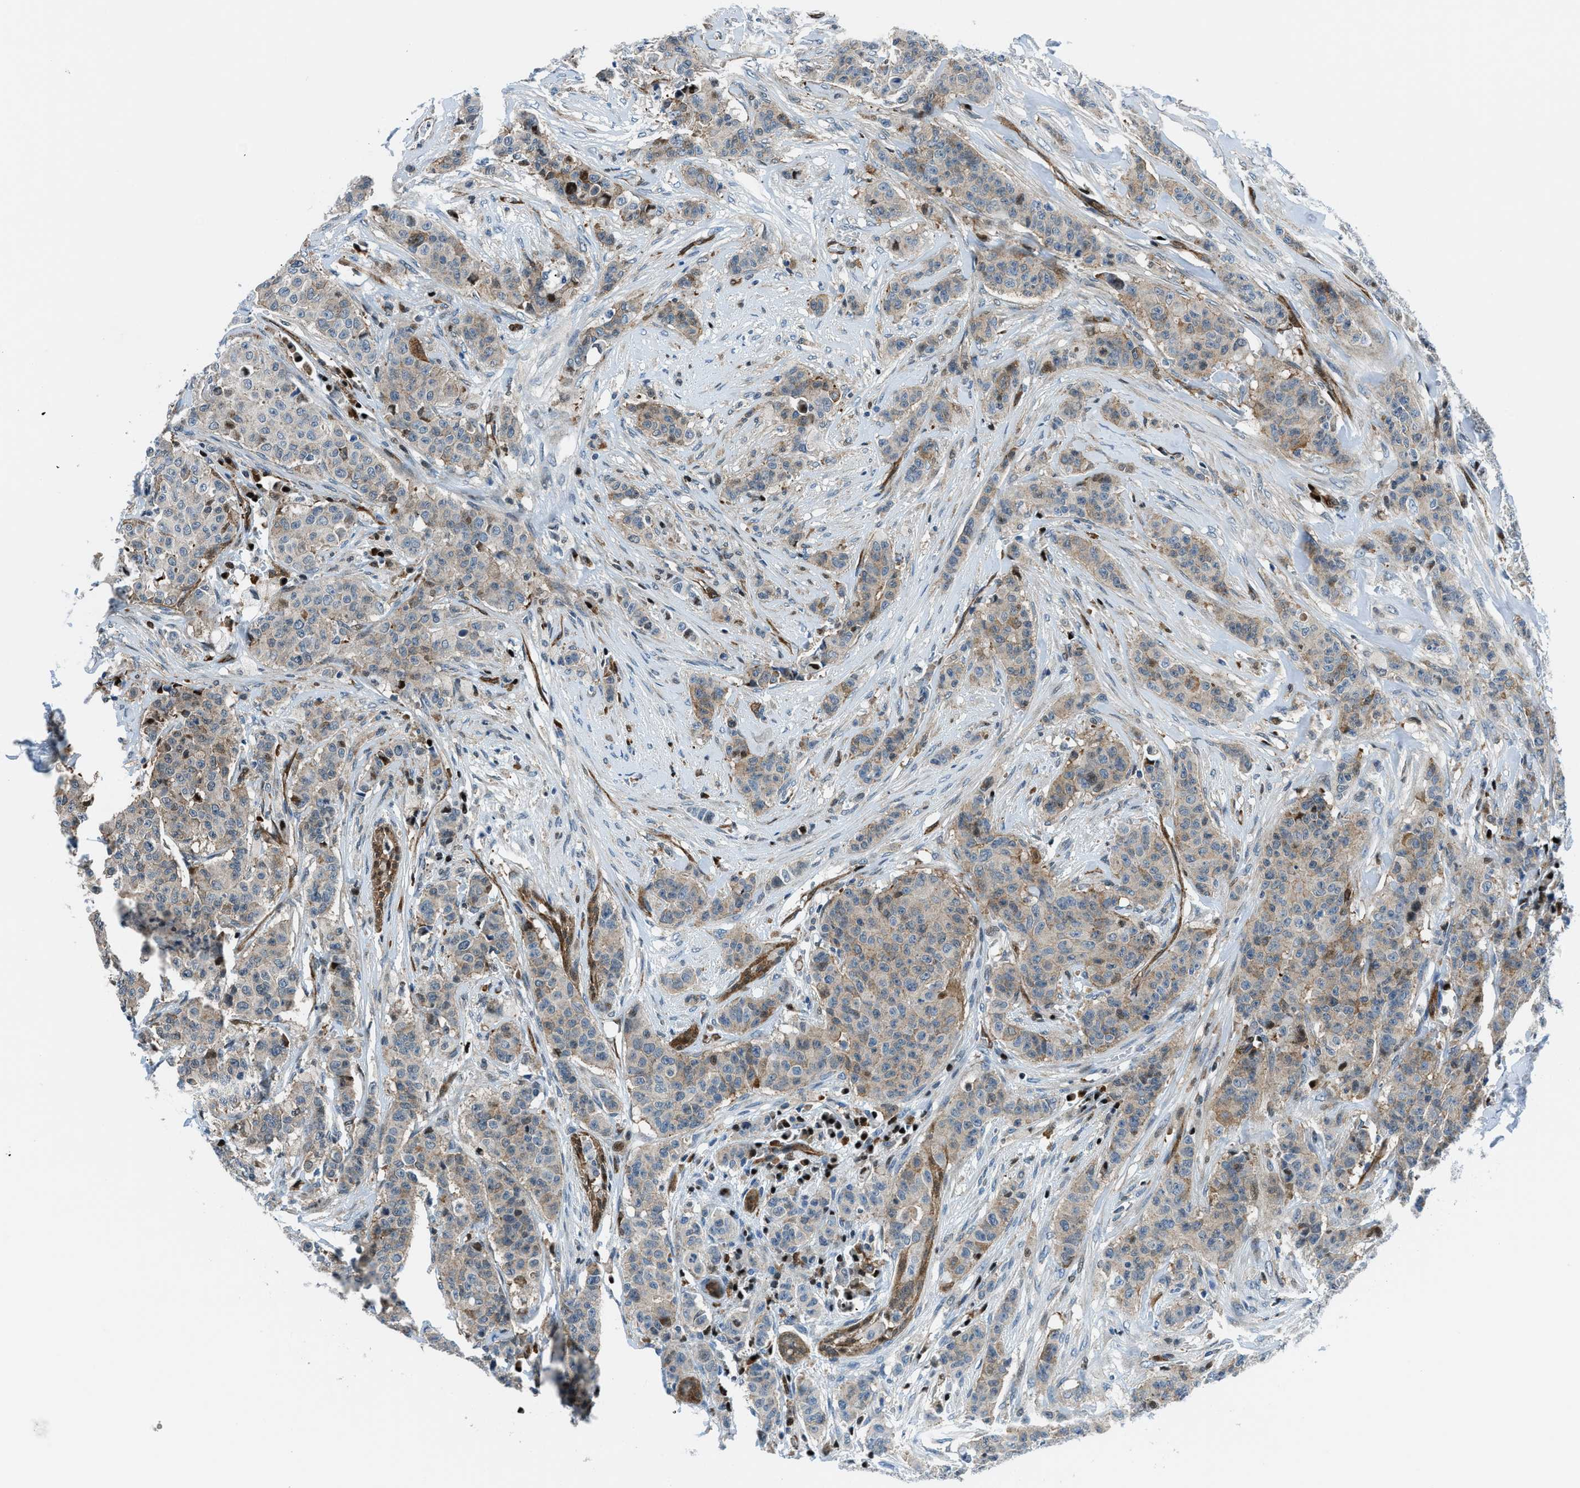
{"staining": {"intensity": "moderate", "quantity": ">75%", "location": "cytoplasmic/membranous,nuclear"}, "tissue": "breast cancer", "cell_type": "Tumor cells", "image_type": "cancer", "snomed": [{"axis": "morphology", "description": "Normal tissue, NOS"}, {"axis": "morphology", "description": "Duct carcinoma"}, {"axis": "topography", "description": "Breast"}], "caption": "Protein expression analysis of human breast cancer (invasive ductal carcinoma) reveals moderate cytoplasmic/membranous and nuclear staining in about >75% of tumor cells.", "gene": "YWHAE", "patient": {"sex": "female", "age": 40}}